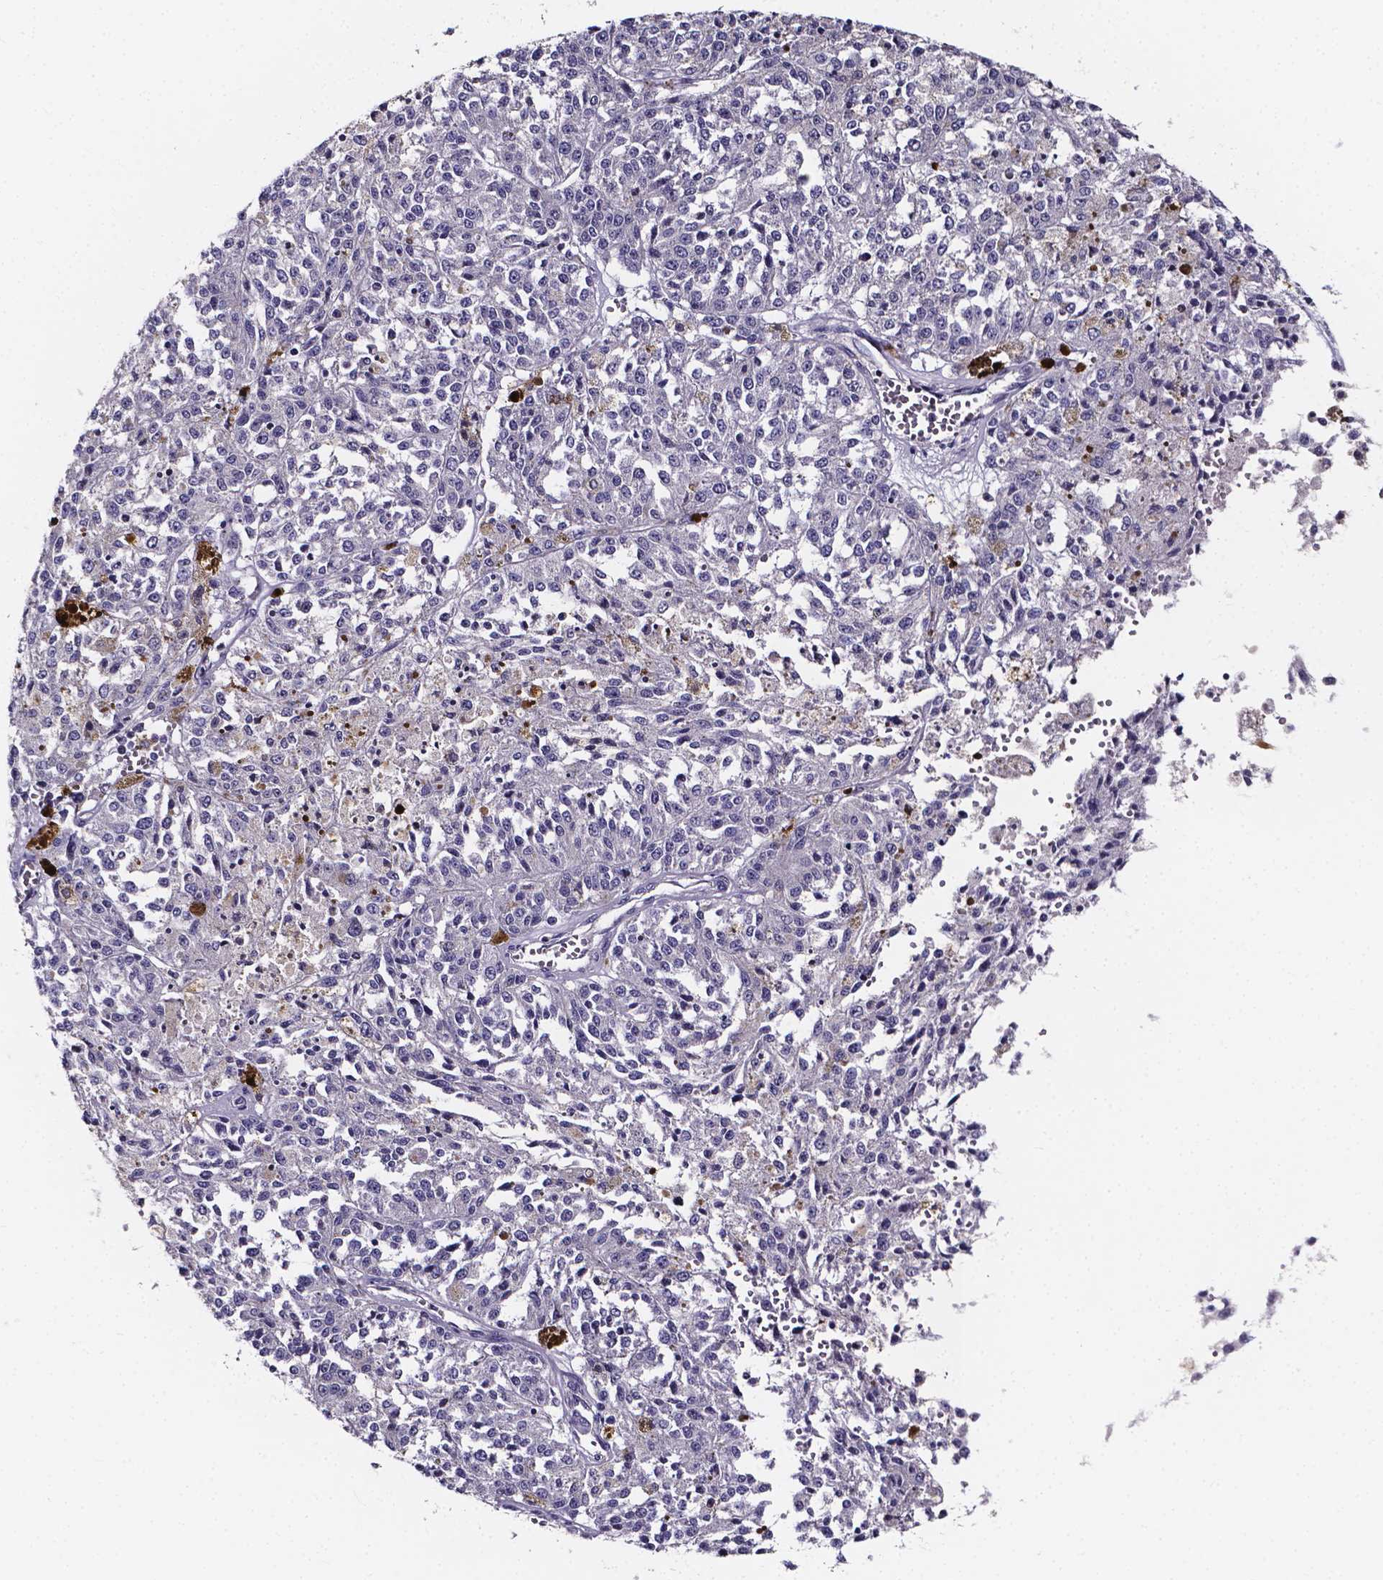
{"staining": {"intensity": "negative", "quantity": "none", "location": "none"}, "tissue": "melanoma", "cell_type": "Tumor cells", "image_type": "cancer", "snomed": [{"axis": "morphology", "description": "Malignant melanoma, Metastatic site"}, {"axis": "topography", "description": "Lymph node"}], "caption": "Melanoma stained for a protein using immunohistochemistry (IHC) displays no staining tumor cells.", "gene": "SPOCD1", "patient": {"sex": "female", "age": 64}}